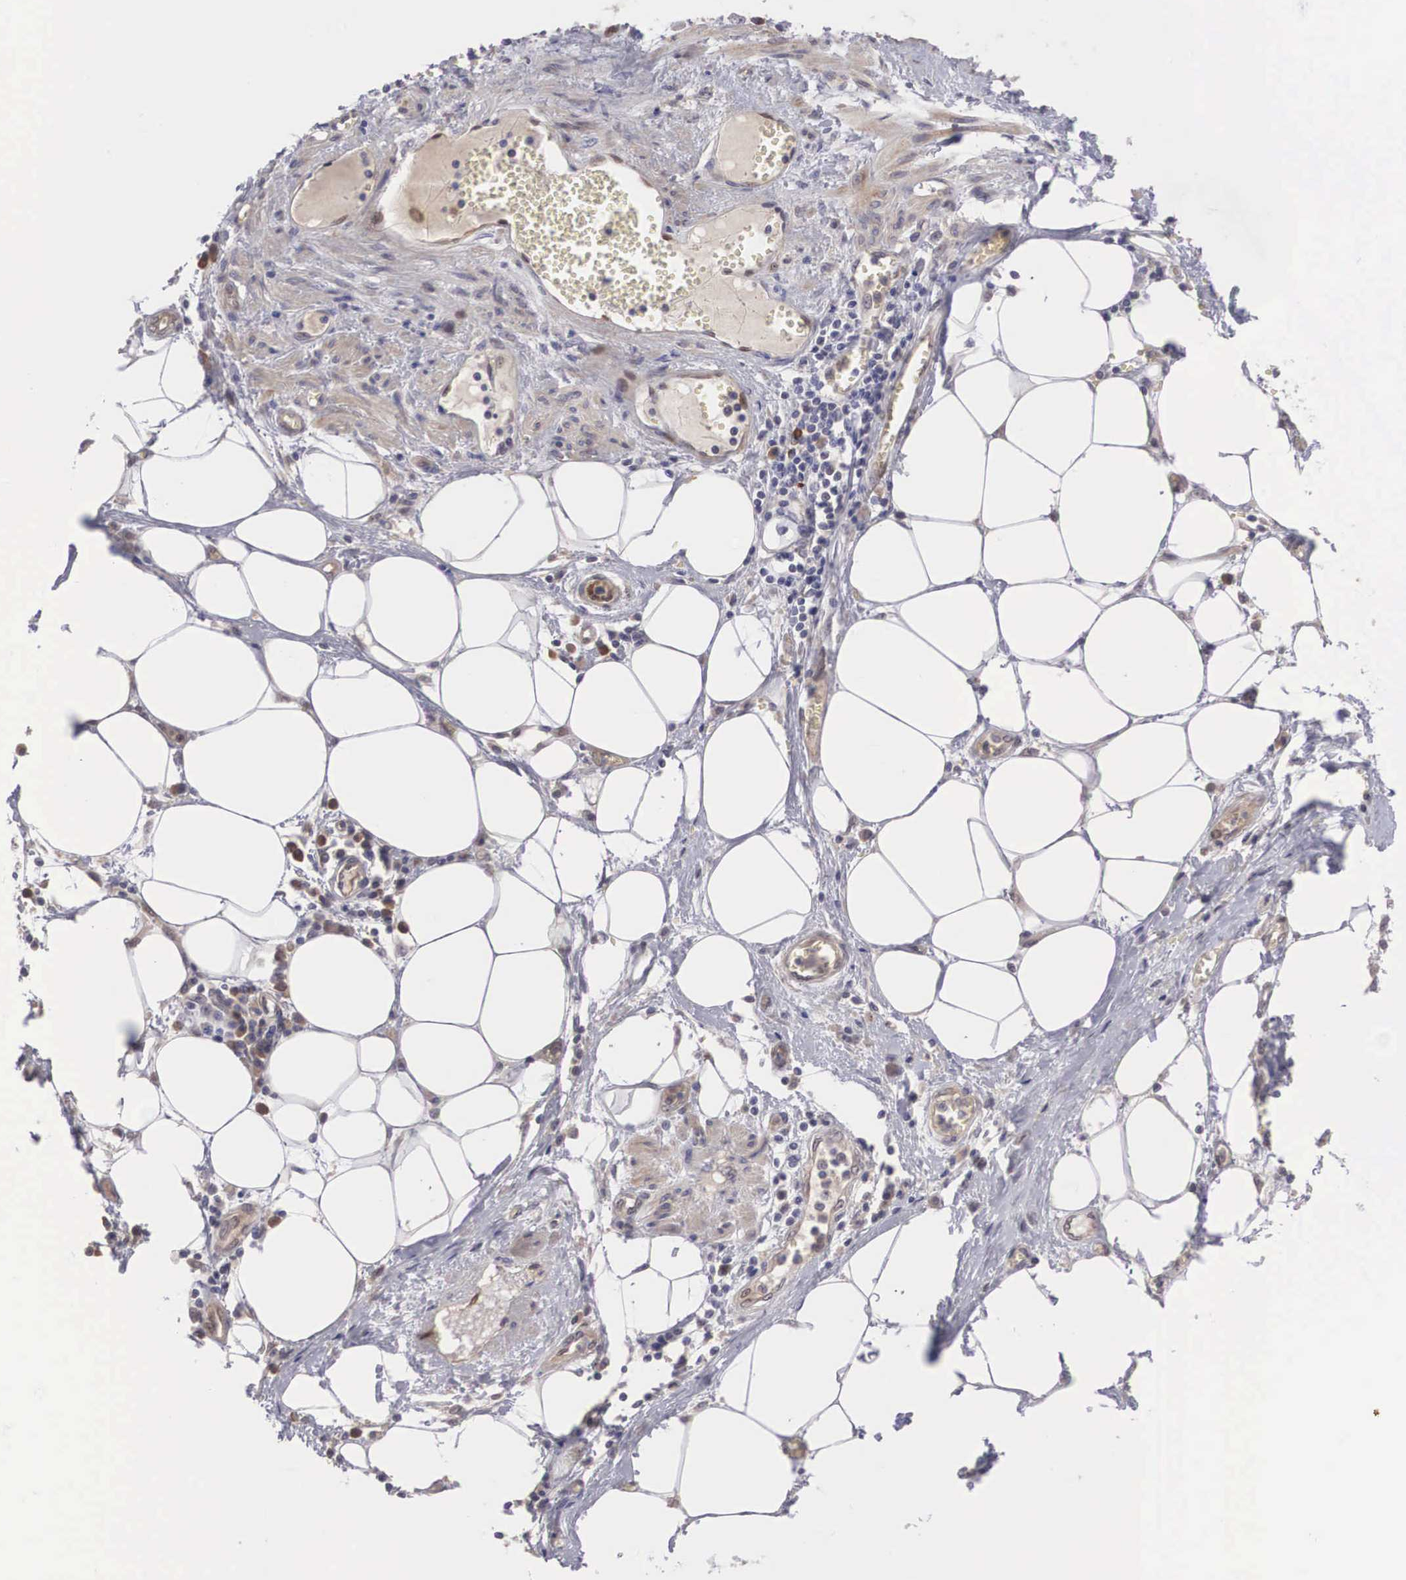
{"staining": {"intensity": "weak", "quantity": "25%-75%", "location": "cytoplasmic/membranous"}, "tissue": "pancreatic cancer", "cell_type": "Tumor cells", "image_type": "cancer", "snomed": [{"axis": "morphology", "description": "Adenocarcinoma, NOS"}, {"axis": "topography", "description": "Pancreas"}], "caption": "Weak cytoplasmic/membranous expression for a protein is present in about 25%-75% of tumor cells of pancreatic cancer using immunohistochemistry (IHC).", "gene": "DNAJB7", "patient": {"sex": "female", "age": 70}}